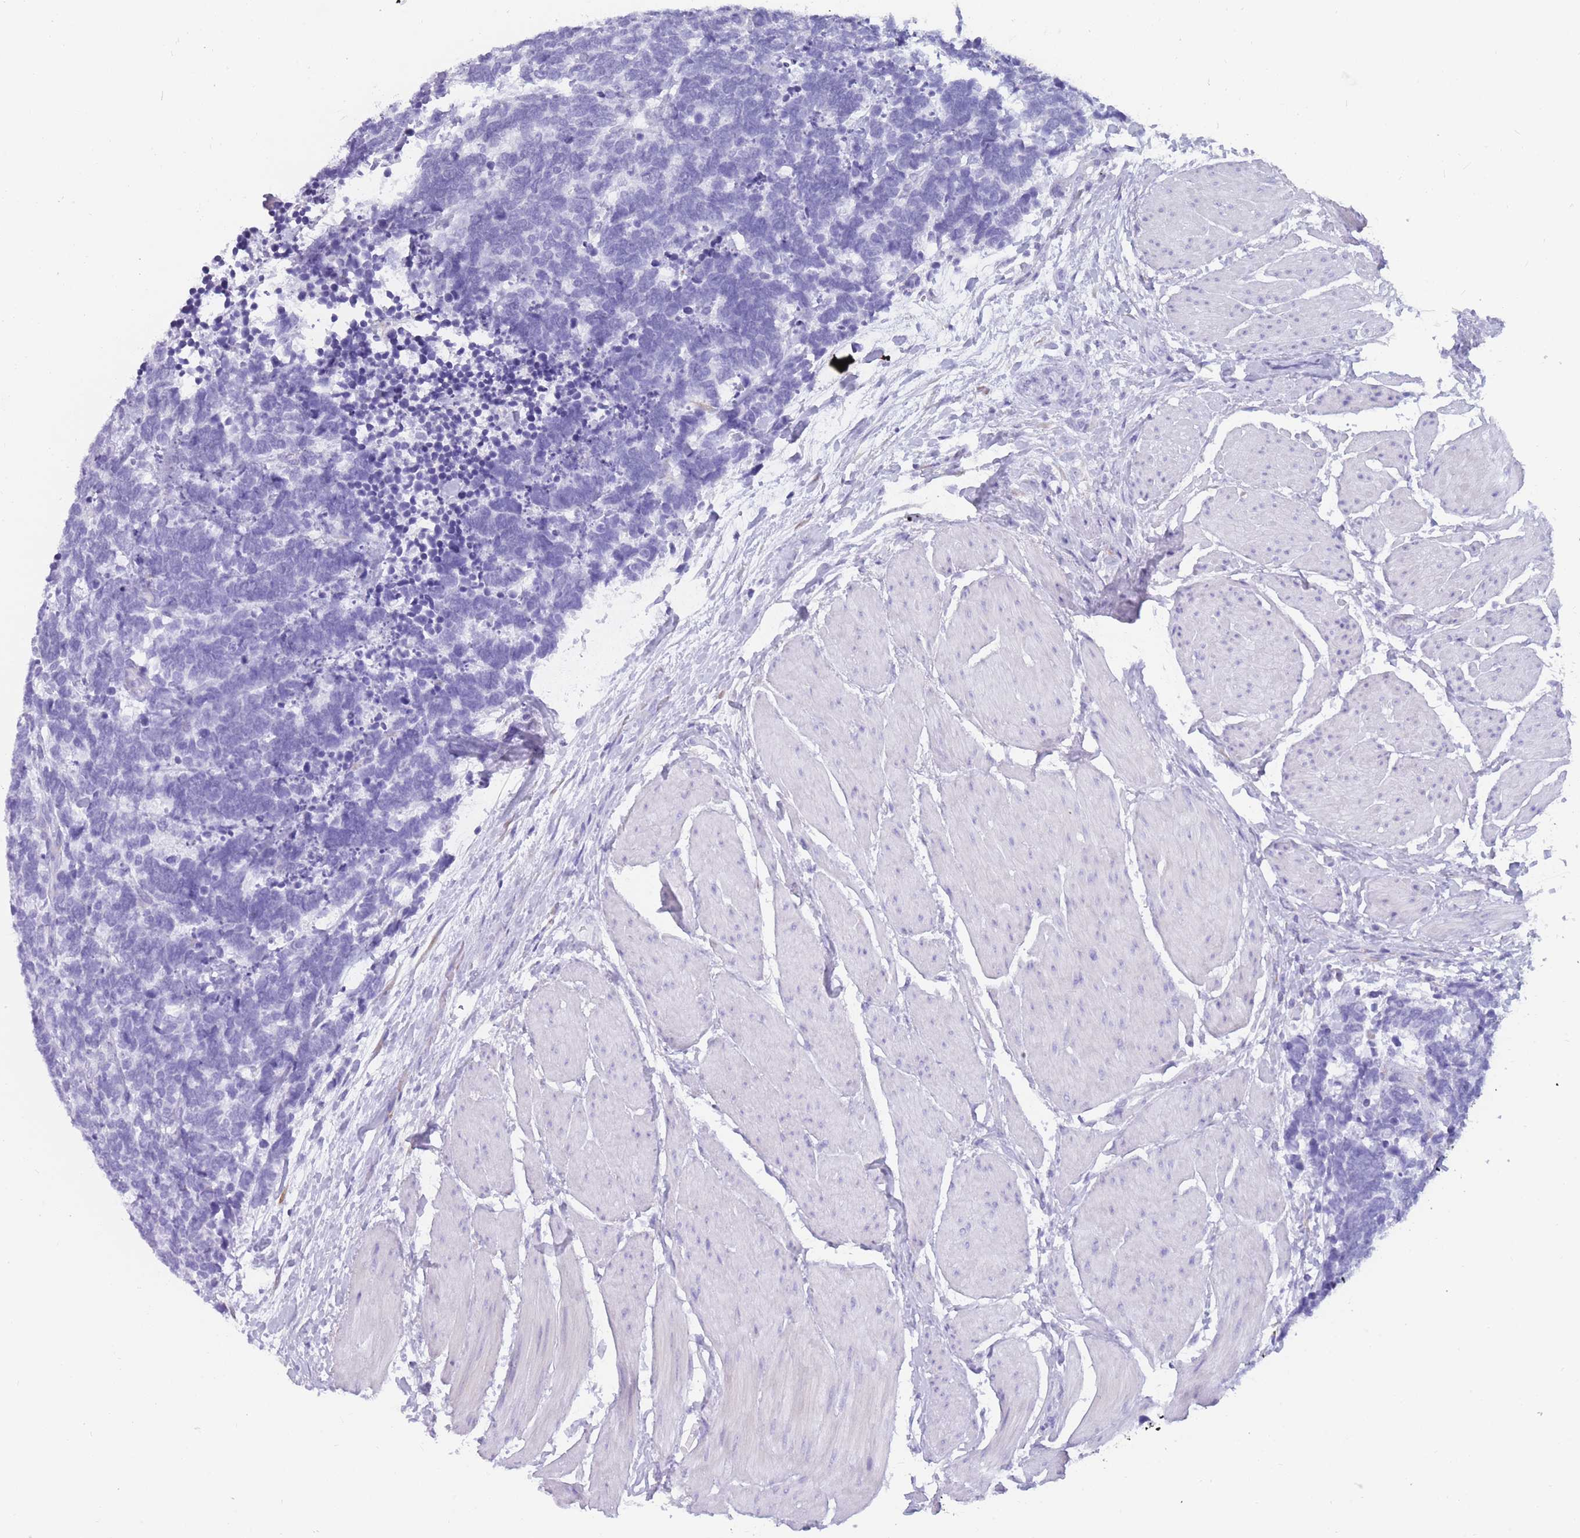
{"staining": {"intensity": "negative", "quantity": "none", "location": "none"}, "tissue": "carcinoid", "cell_type": "Tumor cells", "image_type": "cancer", "snomed": [{"axis": "morphology", "description": "Carcinoma, NOS"}, {"axis": "morphology", "description": "Carcinoid, malignant, NOS"}, {"axis": "topography", "description": "Urinary bladder"}], "caption": "Human carcinoid stained for a protein using IHC reveals no staining in tumor cells.", "gene": "COL27A1", "patient": {"sex": "male", "age": 57}}